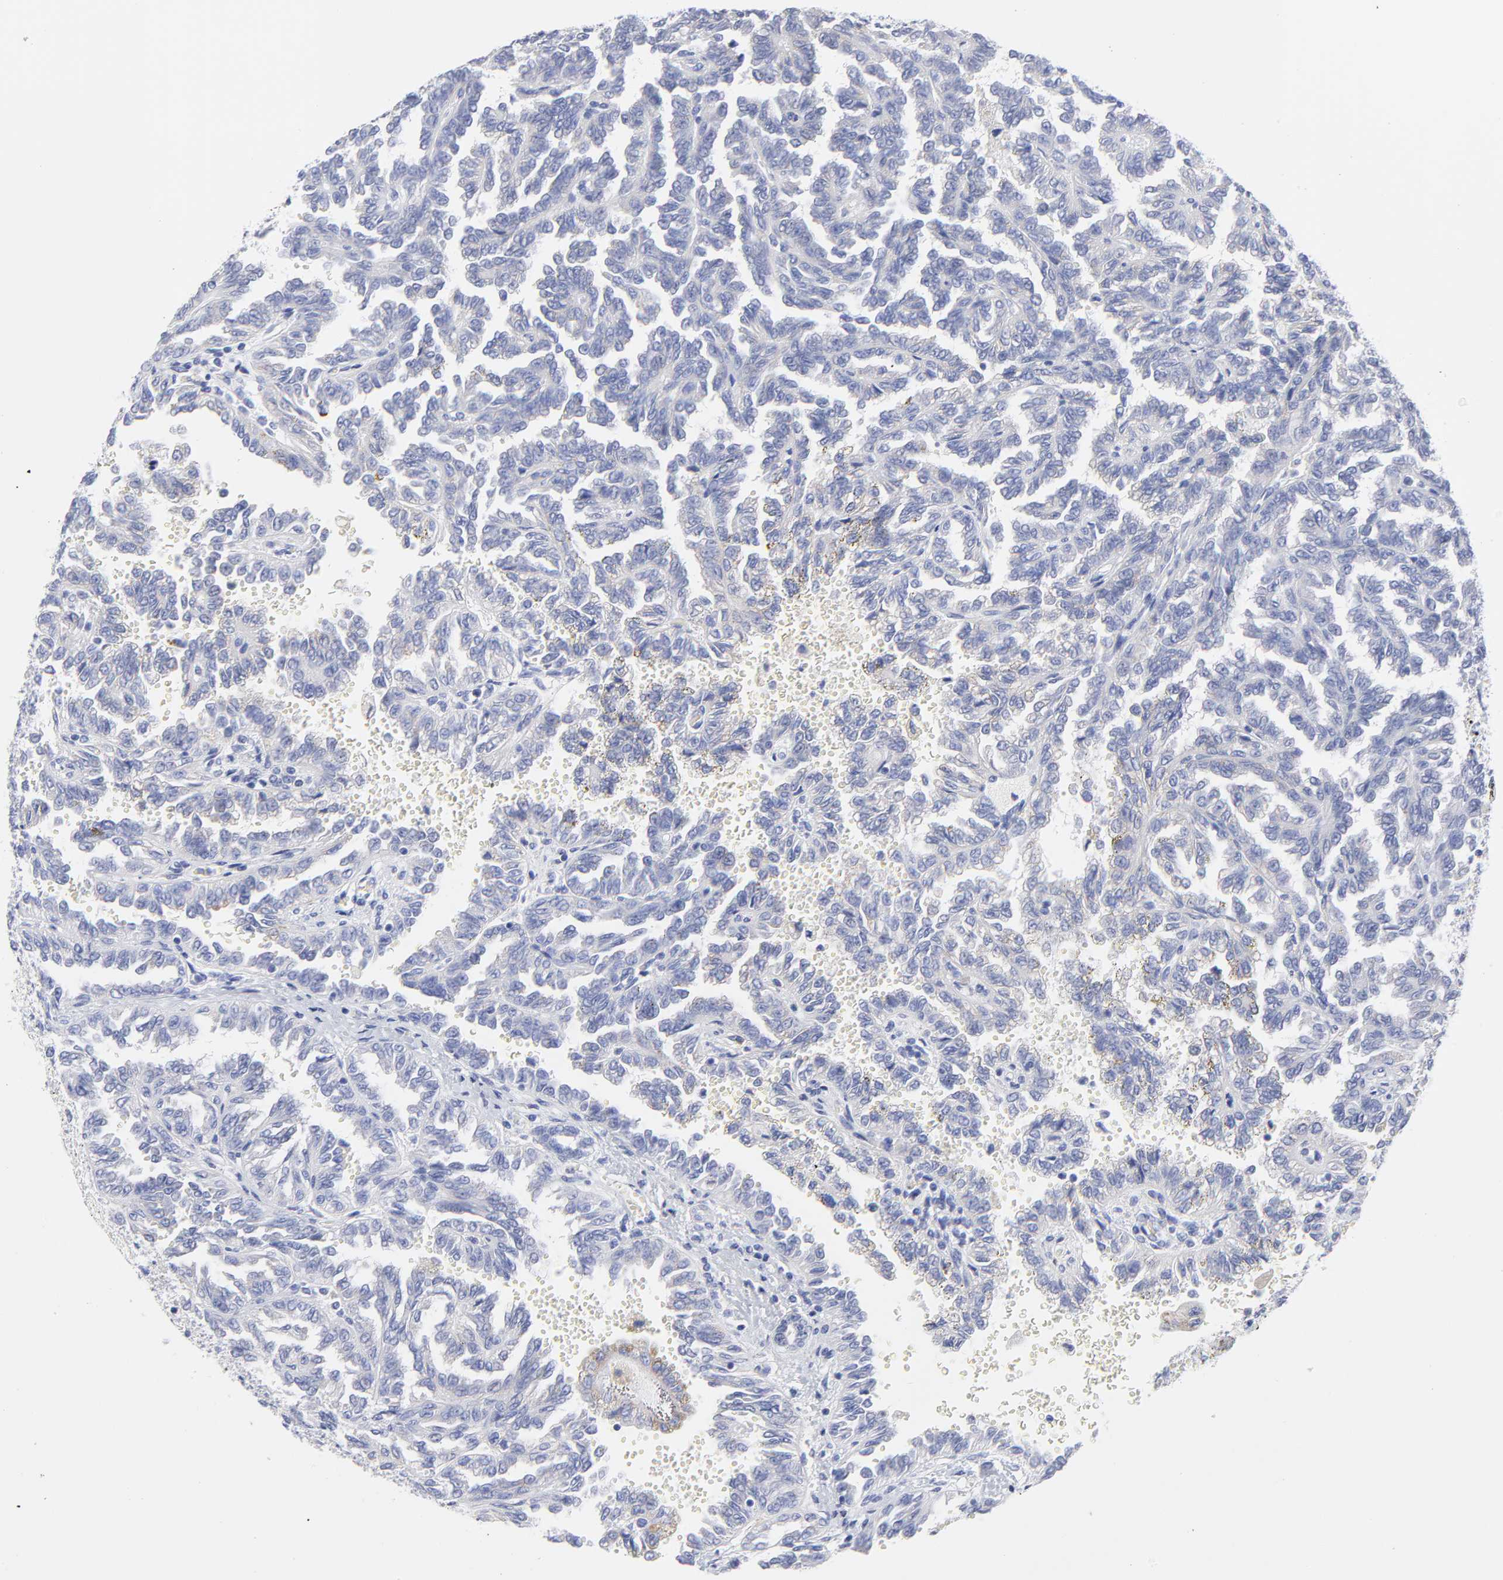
{"staining": {"intensity": "negative", "quantity": "none", "location": "none"}, "tissue": "renal cancer", "cell_type": "Tumor cells", "image_type": "cancer", "snomed": [{"axis": "morphology", "description": "Inflammation, NOS"}, {"axis": "morphology", "description": "Adenocarcinoma, NOS"}, {"axis": "topography", "description": "Kidney"}], "caption": "Tumor cells show no significant expression in renal cancer (adenocarcinoma).", "gene": "DUSP9", "patient": {"sex": "male", "age": 68}}